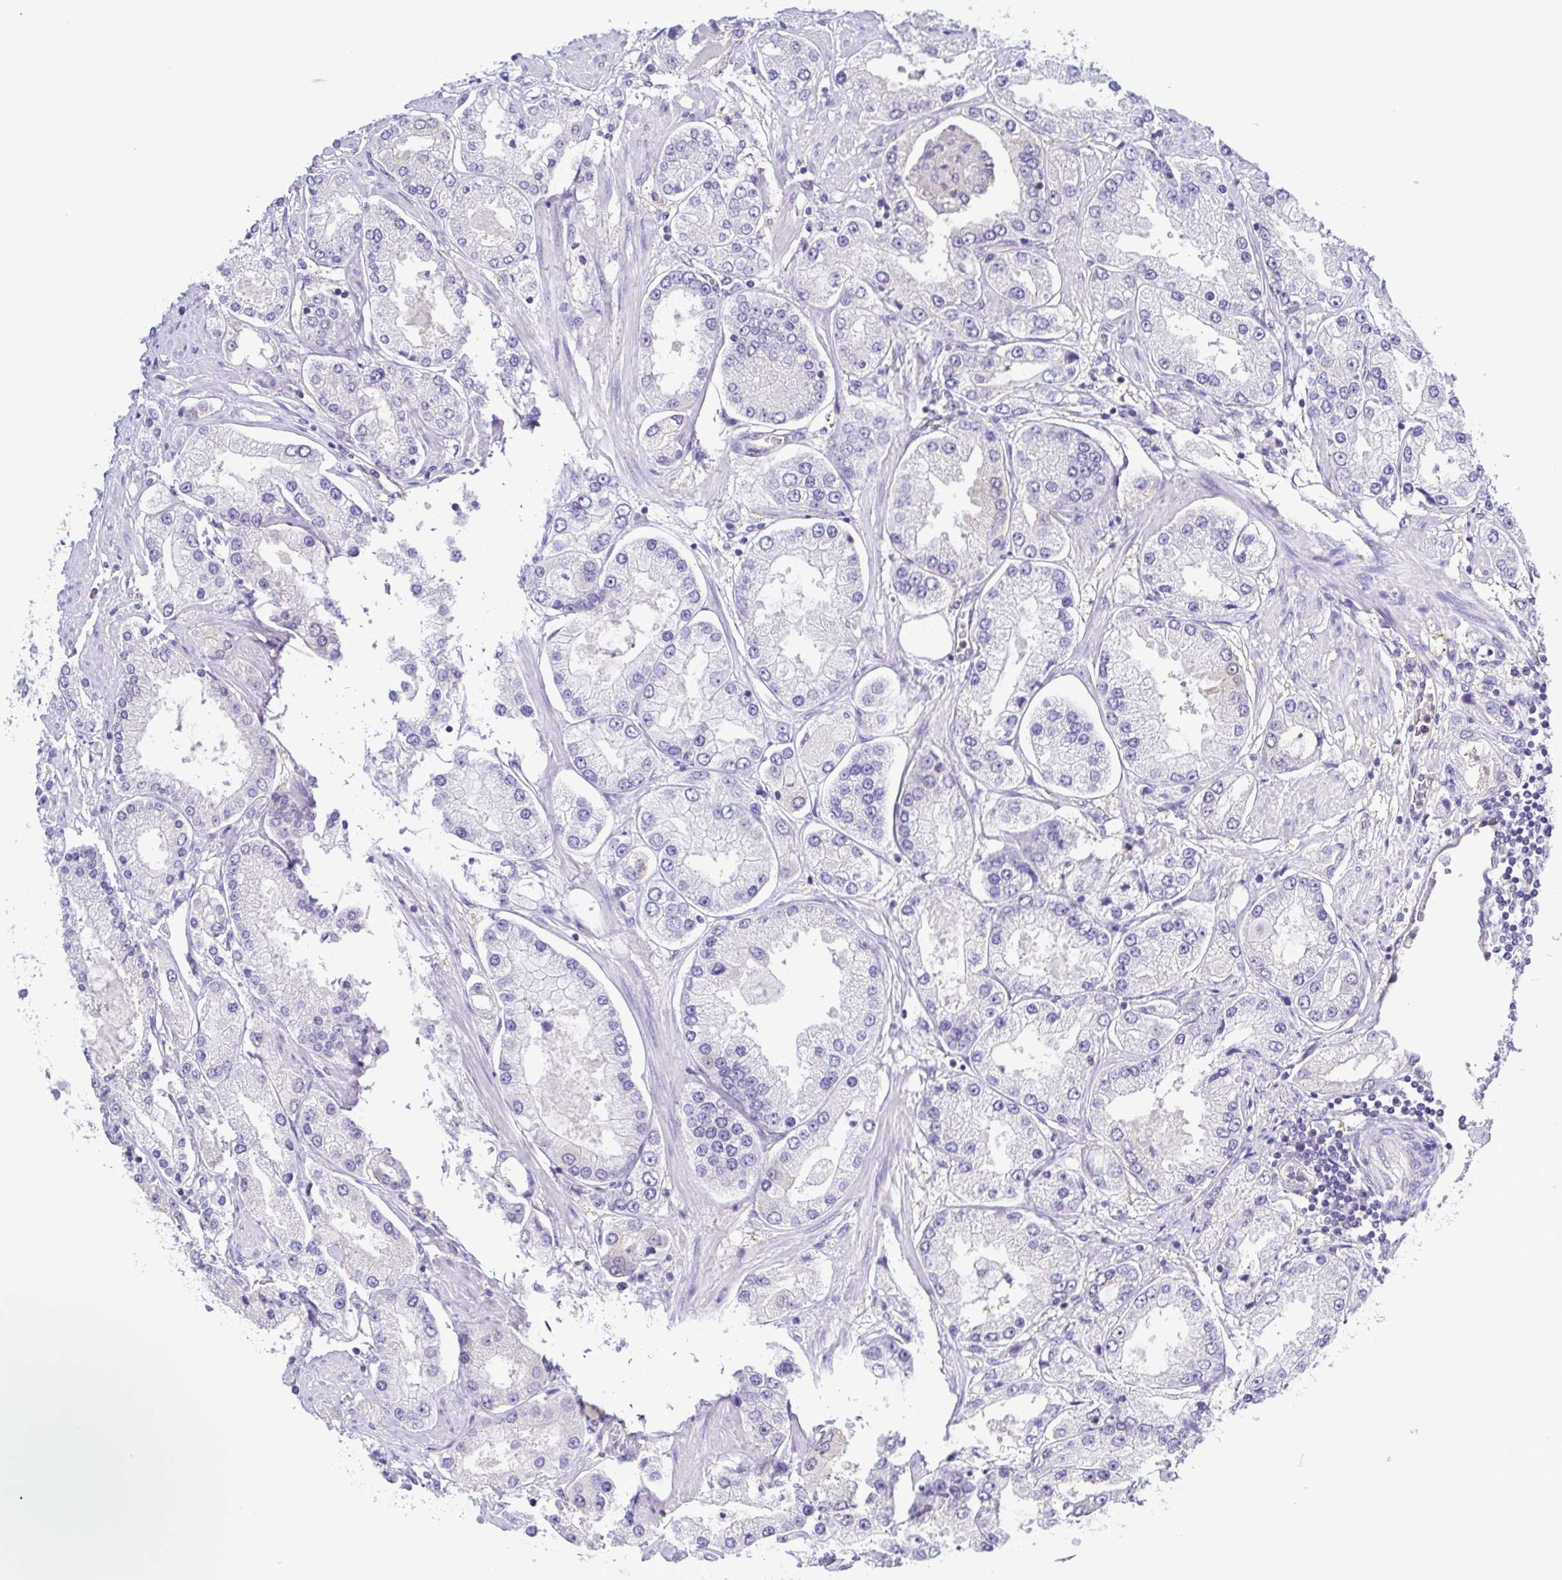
{"staining": {"intensity": "negative", "quantity": "none", "location": "none"}, "tissue": "prostate cancer", "cell_type": "Tumor cells", "image_type": "cancer", "snomed": [{"axis": "morphology", "description": "Adenocarcinoma, High grade"}, {"axis": "topography", "description": "Prostate"}], "caption": "High-grade adenocarcinoma (prostate) was stained to show a protein in brown. There is no significant staining in tumor cells.", "gene": "LDHC", "patient": {"sex": "male", "age": 69}}